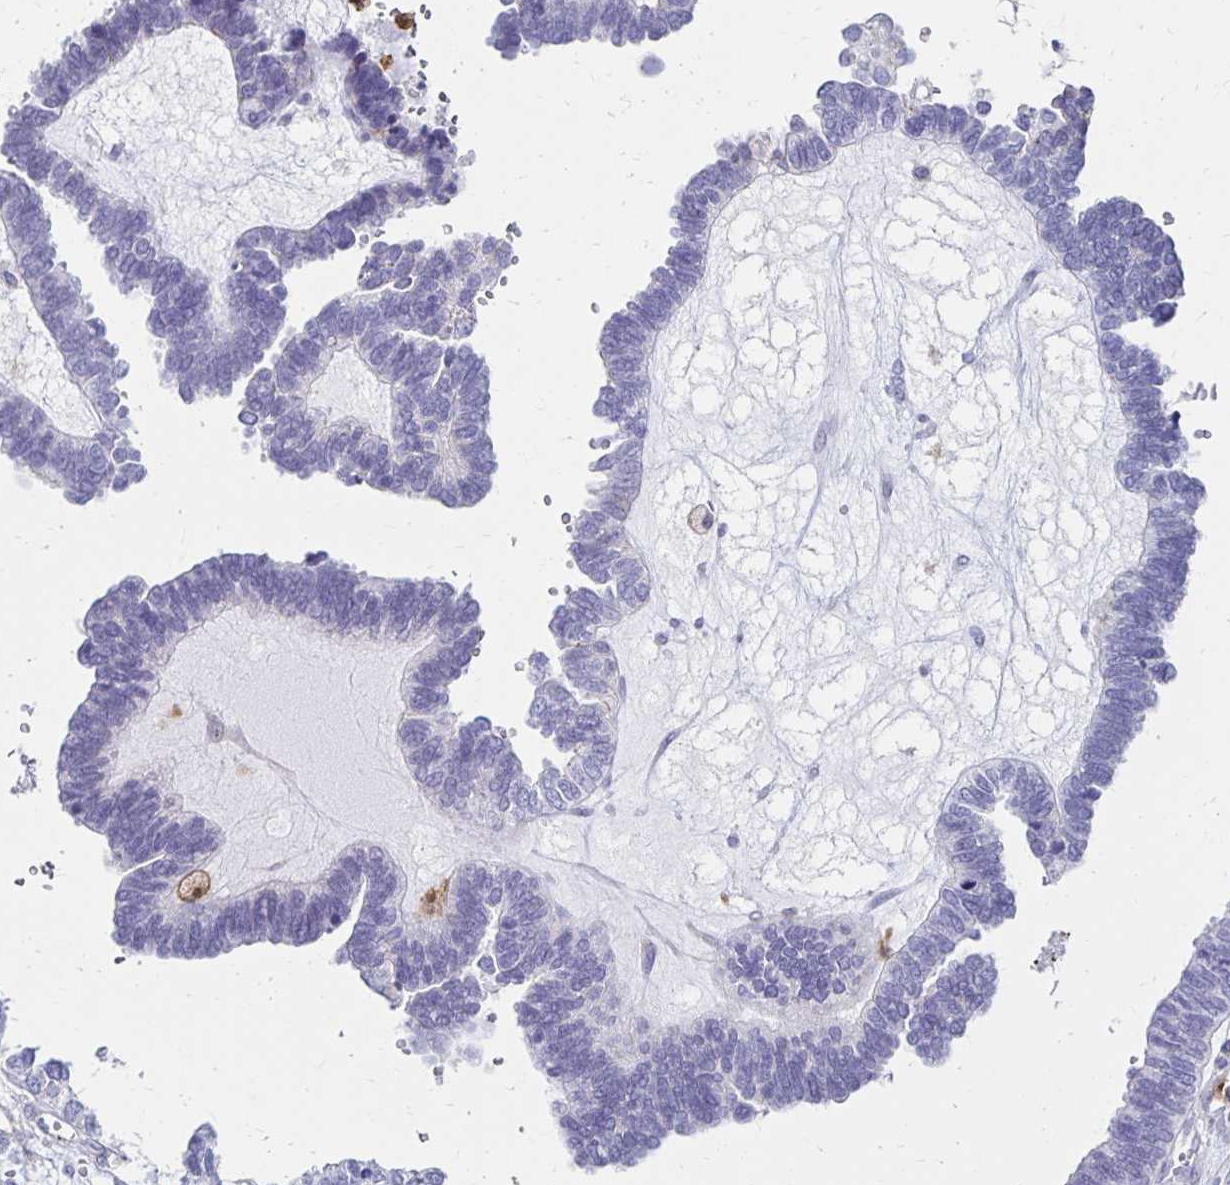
{"staining": {"intensity": "negative", "quantity": "none", "location": "none"}, "tissue": "ovarian cancer", "cell_type": "Tumor cells", "image_type": "cancer", "snomed": [{"axis": "morphology", "description": "Cystadenocarcinoma, serous, NOS"}, {"axis": "topography", "description": "Ovary"}], "caption": "Protein analysis of serous cystadenocarcinoma (ovarian) demonstrates no significant positivity in tumor cells. (DAB immunohistochemistry with hematoxylin counter stain).", "gene": "CCL21", "patient": {"sex": "female", "age": 51}}